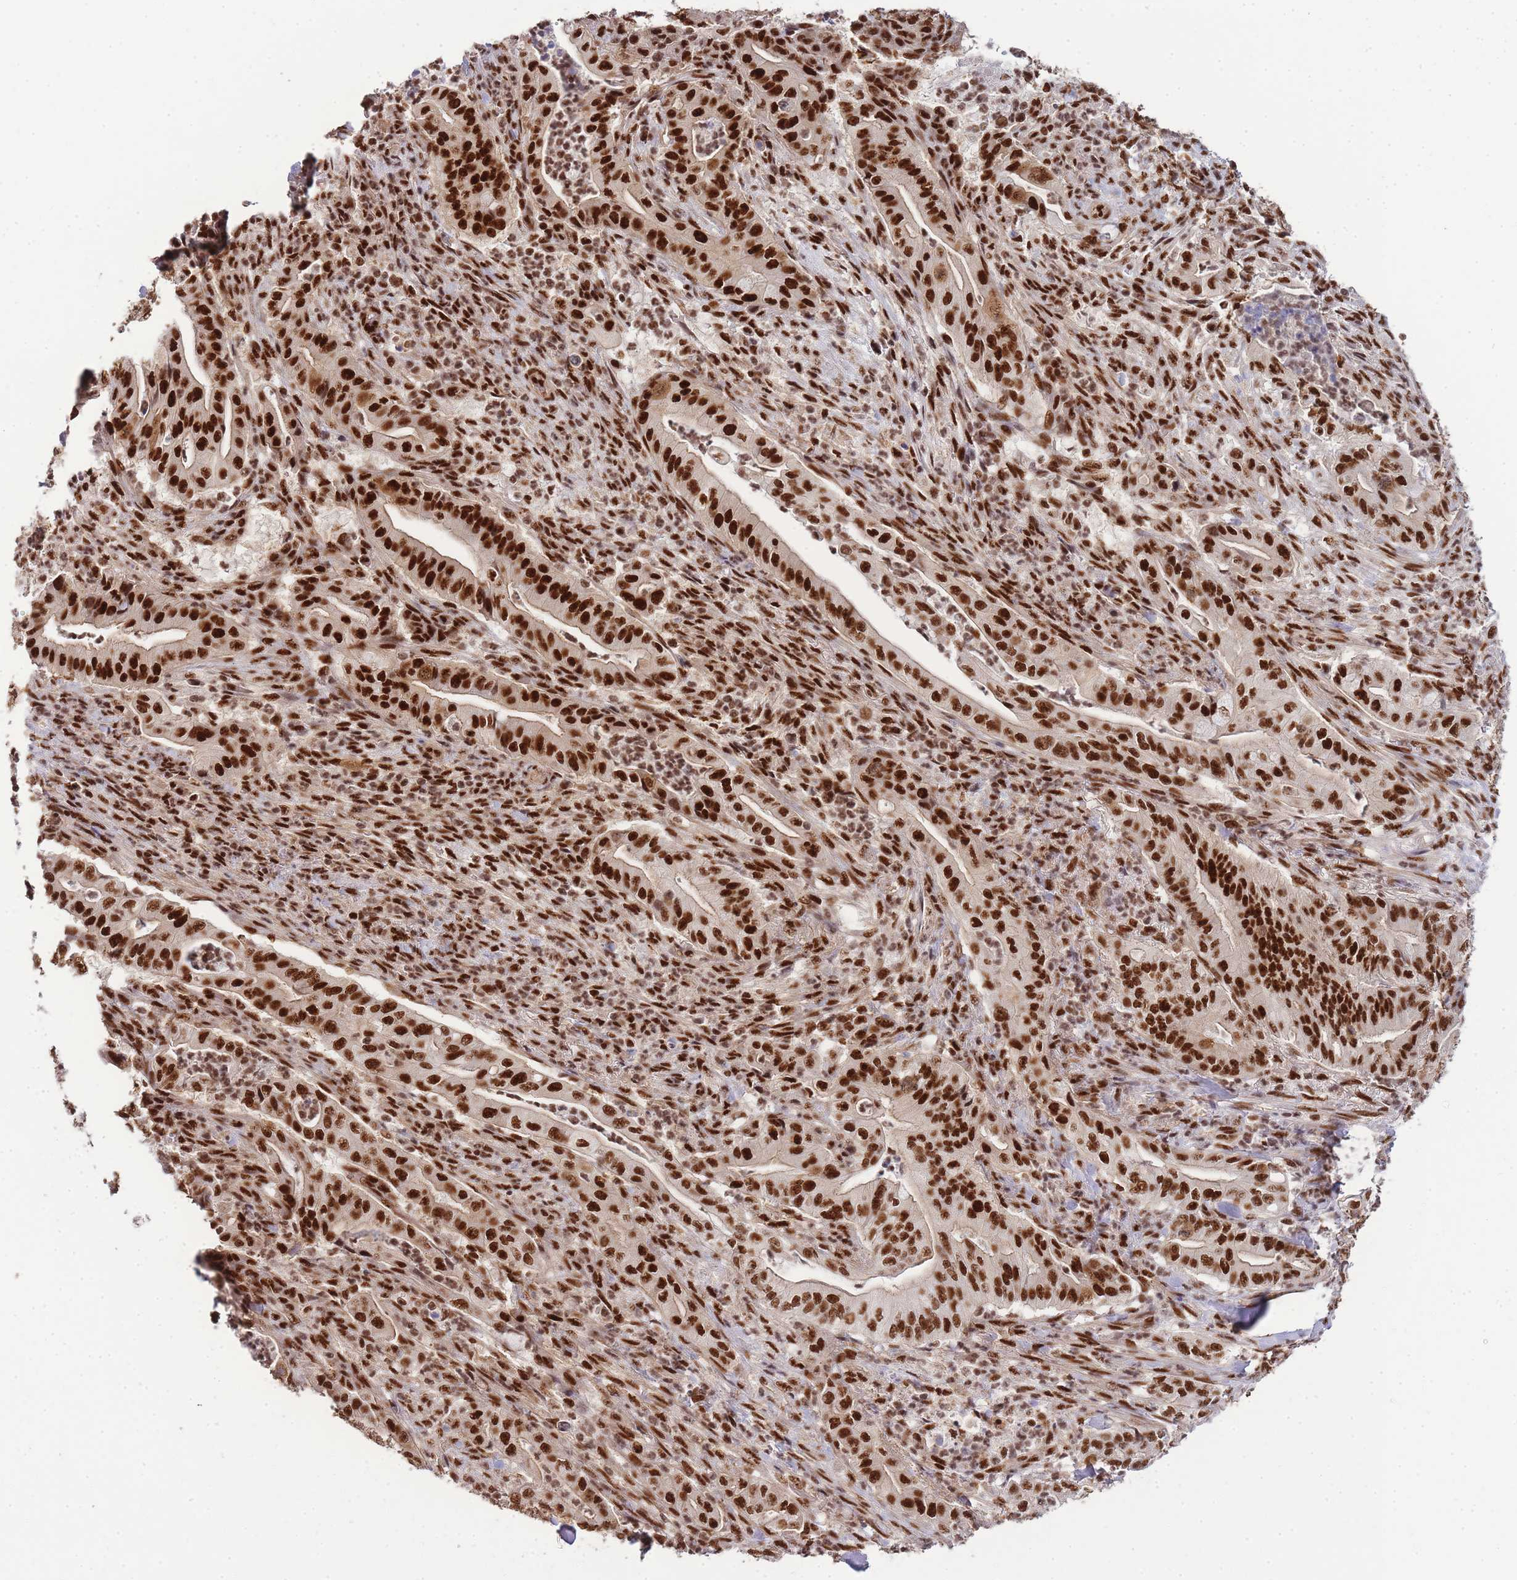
{"staining": {"intensity": "strong", "quantity": ">75%", "location": "nuclear"}, "tissue": "pancreatic cancer", "cell_type": "Tumor cells", "image_type": "cancer", "snomed": [{"axis": "morphology", "description": "Adenocarcinoma, NOS"}, {"axis": "topography", "description": "Pancreas"}], "caption": "Immunohistochemical staining of human pancreatic cancer reveals strong nuclear protein staining in about >75% of tumor cells.", "gene": "PRKDC", "patient": {"sex": "male", "age": 71}}